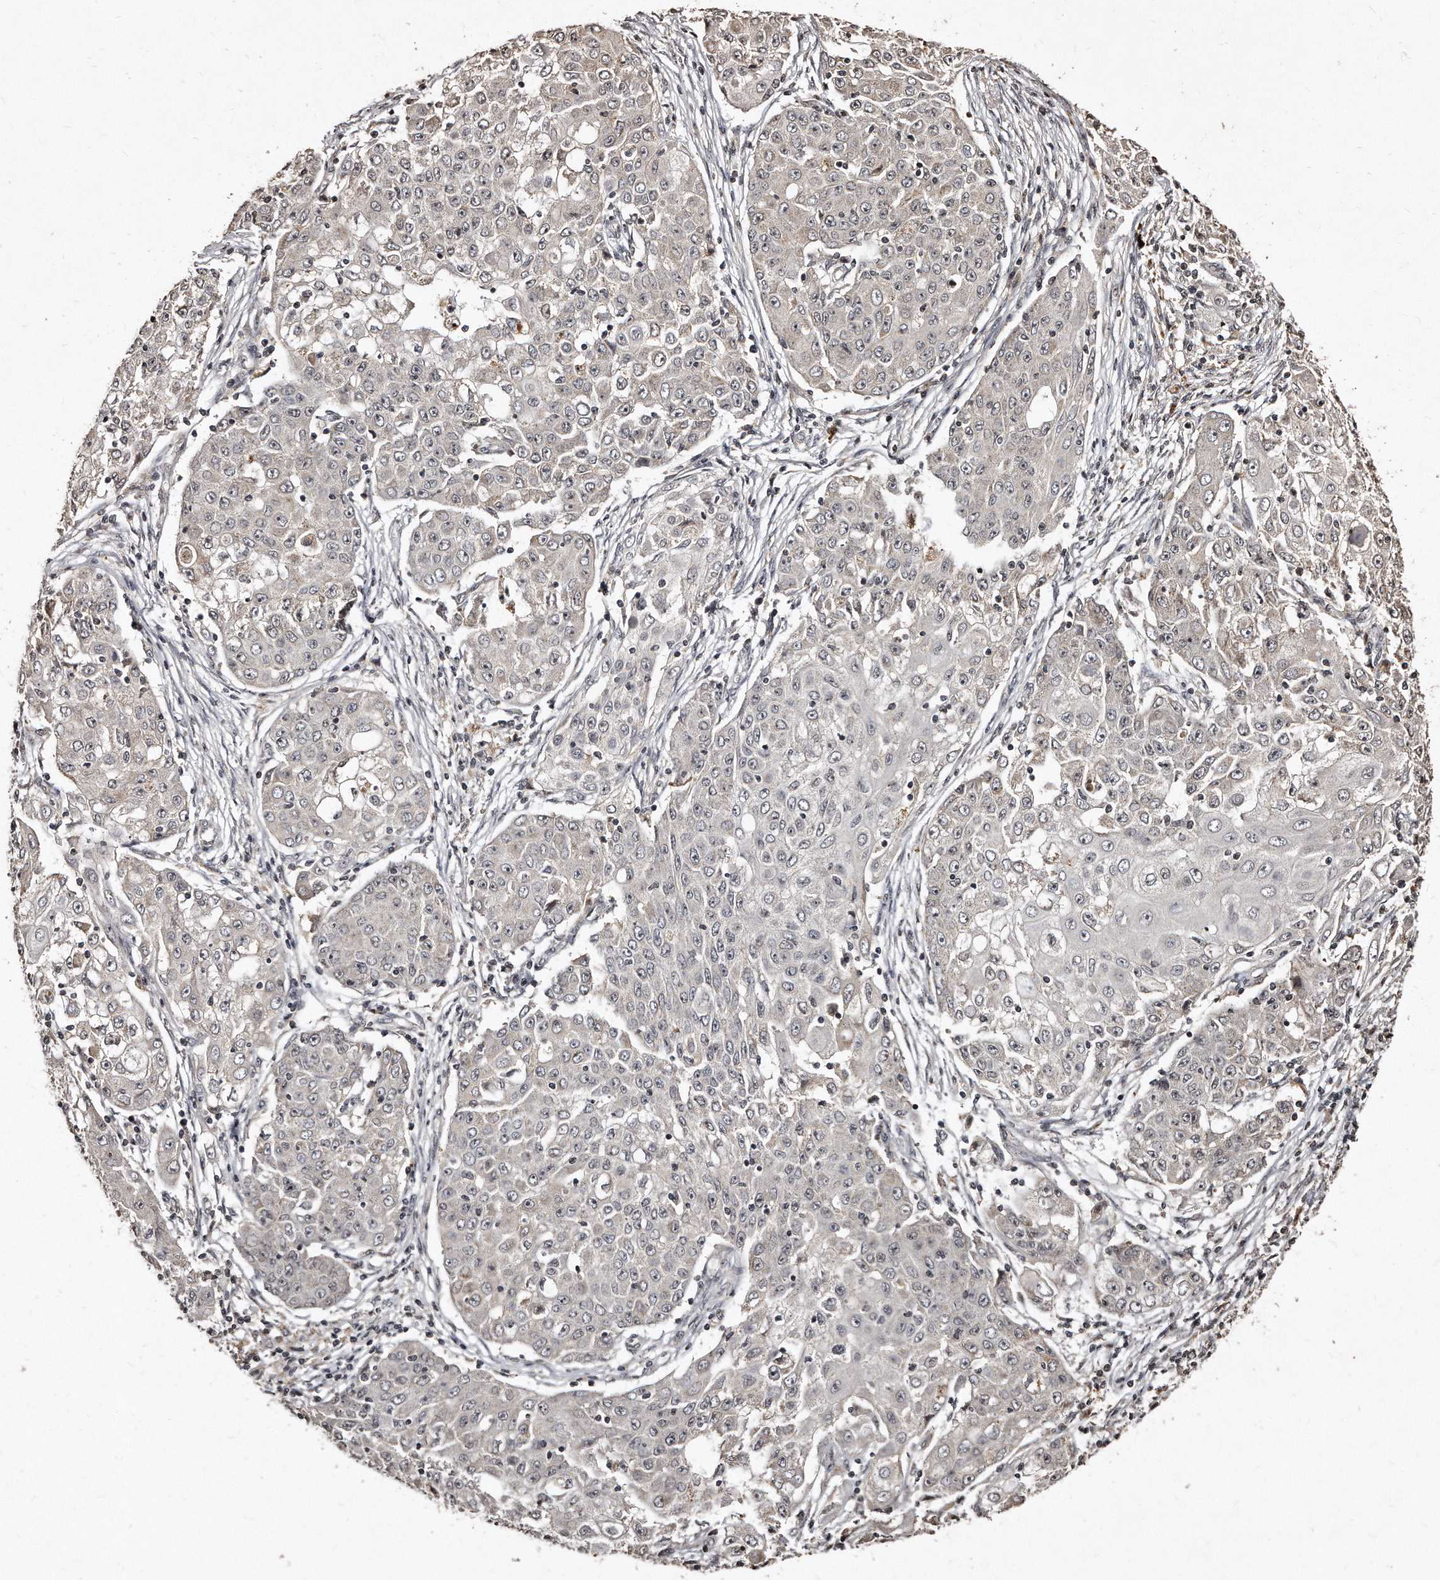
{"staining": {"intensity": "negative", "quantity": "none", "location": "none"}, "tissue": "ovarian cancer", "cell_type": "Tumor cells", "image_type": "cancer", "snomed": [{"axis": "morphology", "description": "Carcinoma, endometroid"}, {"axis": "topography", "description": "Ovary"}], "caption": "The photomicrograph reveals no staining of tumor cells in ovarian endometroid carcinoma. (Immunohistochemistry, brightfield microscopy, high magnification).", "gene": "TSHR", "patient": {"sex": "female", "age": 42}}